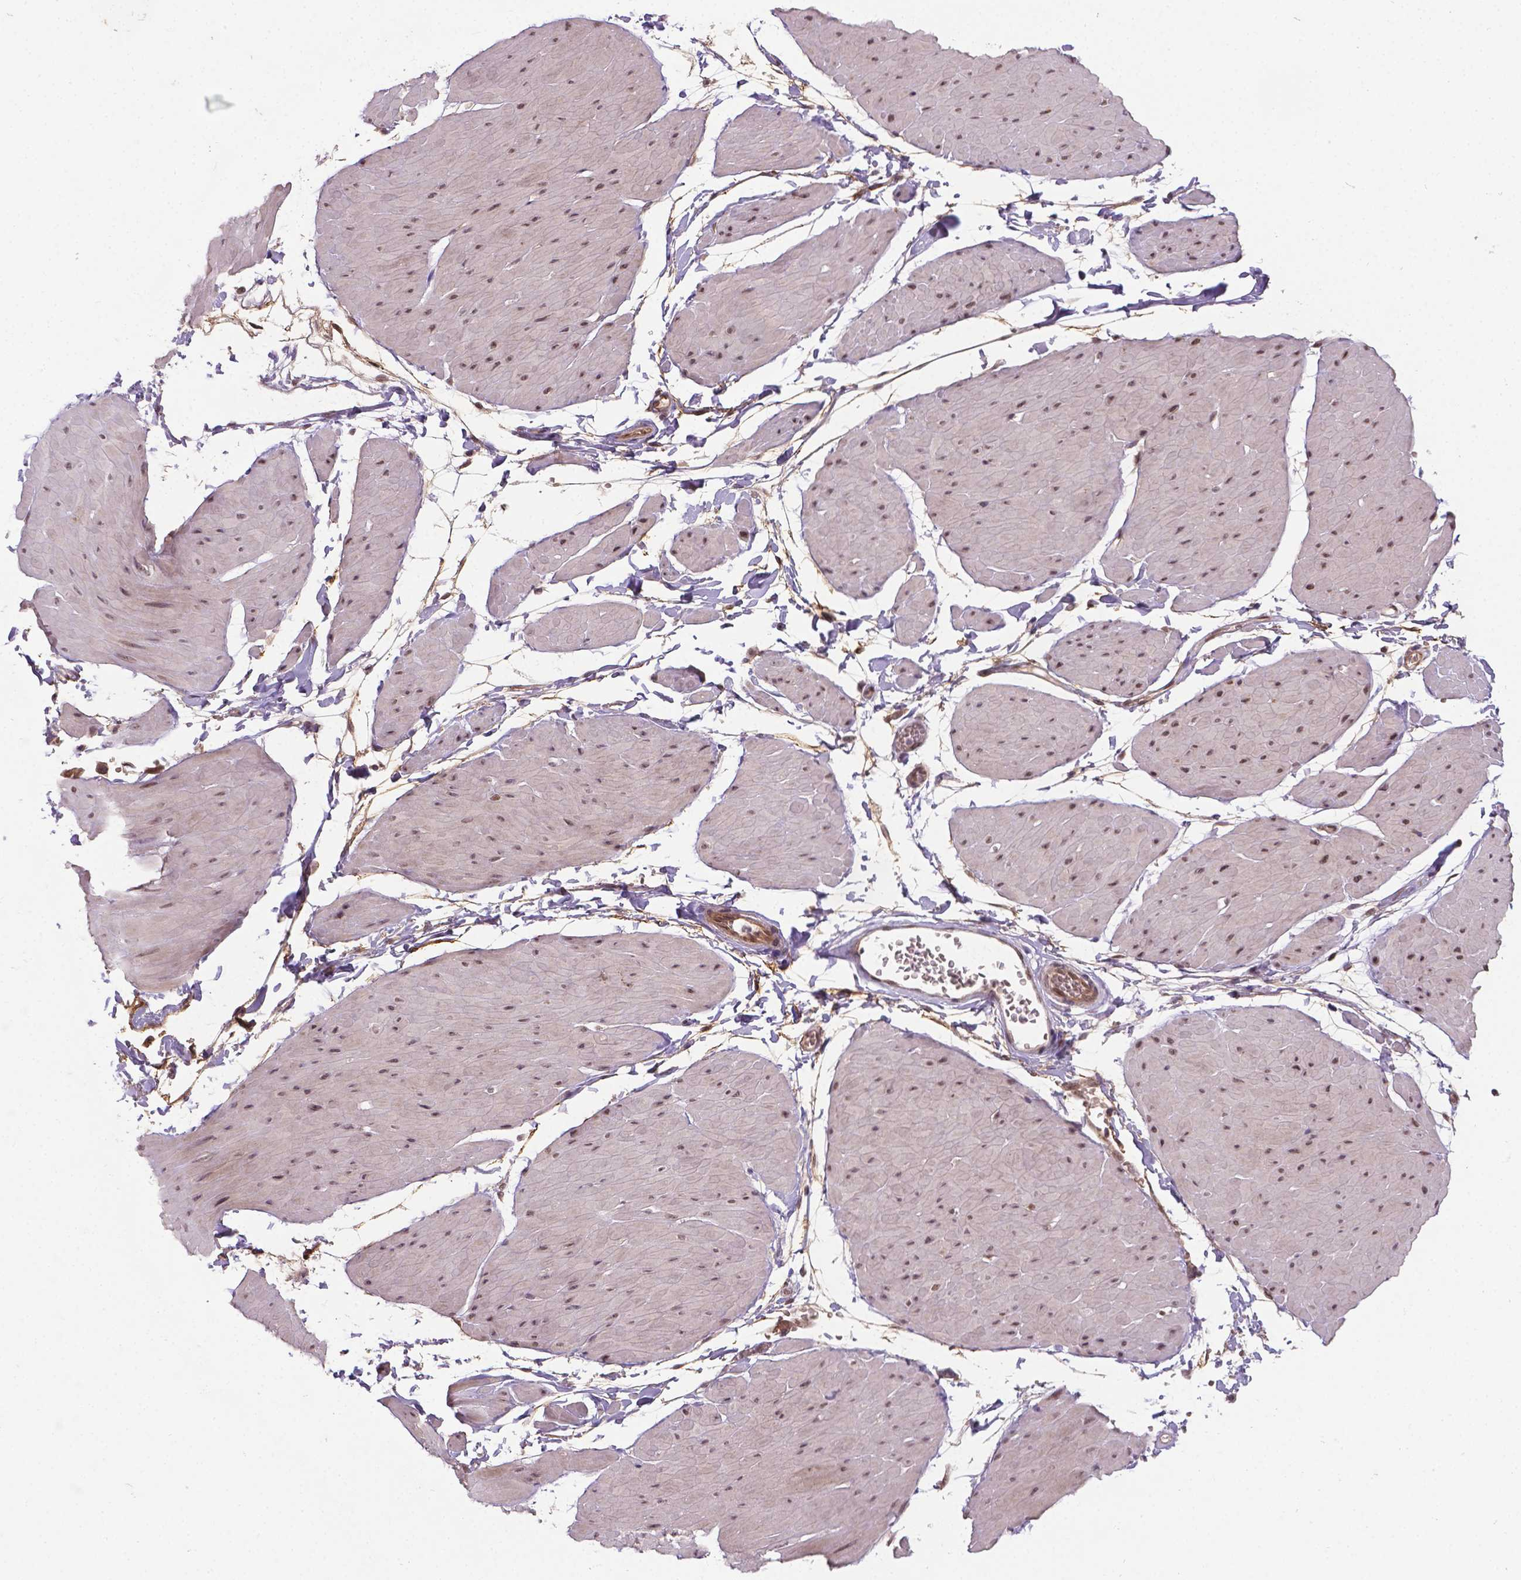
{"staining": {"intensity": "weak", "quantity": "25%-75%", "location": "cytoplasmic/membranous,nuclear"}, "tissue": "adipose tissue", "cell_type": "Adipocytes", "image_type": "normal", "snomed": [{"axis": "morphology", "description": "Normal tissue, NOS"}, {"axis": "topography", "description": "Smooth muscle"}, {"axis": "topography", "description": "Peripheral nerve tissue"}], "caption": "A brown stain highlights weak cytoplasmic/membranous,nuclear staining of a protein in adipocytes of benign adipose tissue. (brown staining indicates protein expression, while blue staining denotes nuclei).", "gene": "ANKRD54", "patient": {"sex": "male", "age": 58}}